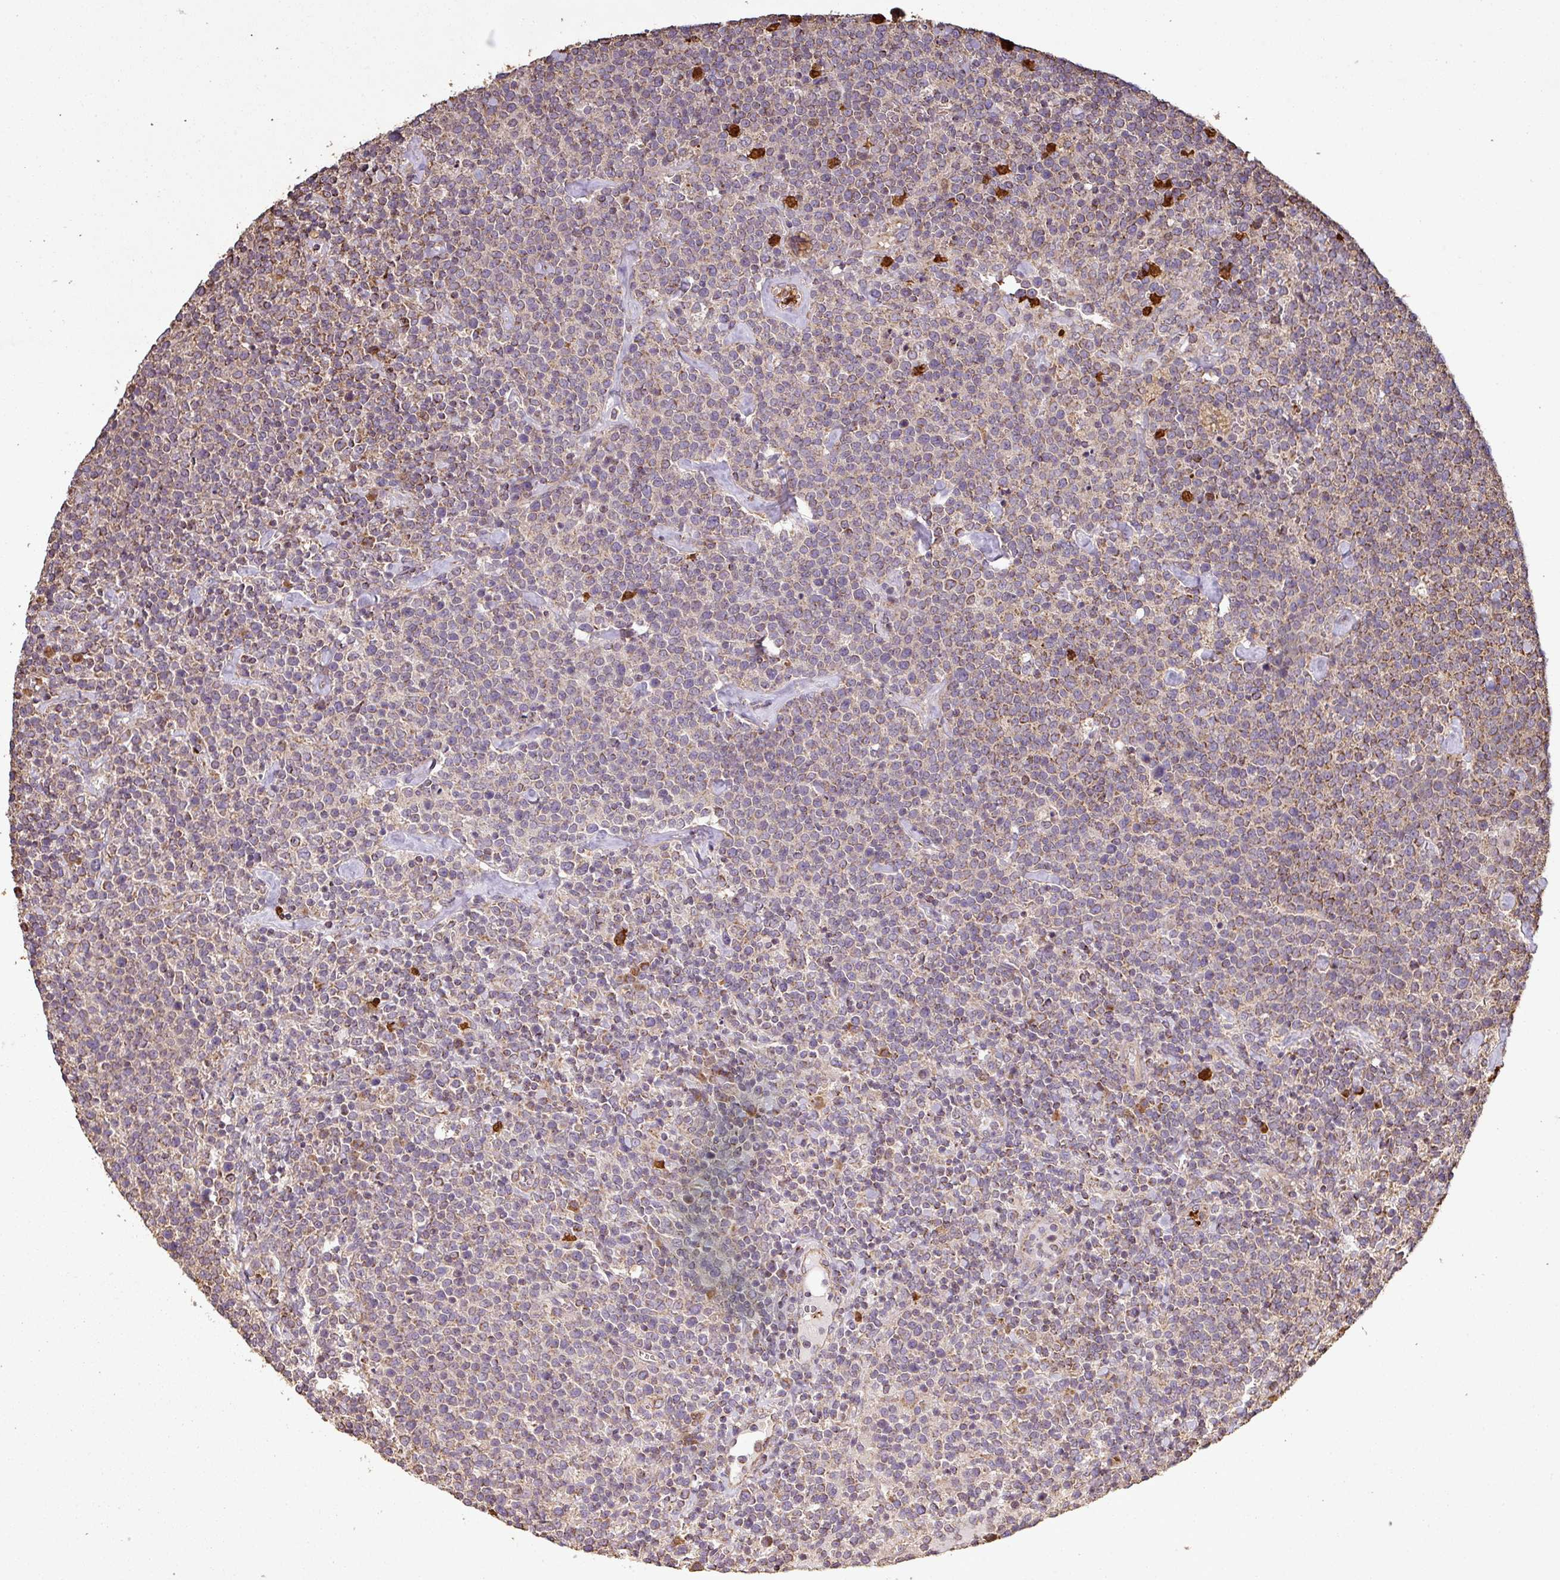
{"staining": {"intensity": "weak", "quantity": "<25%", "location": "cytoplasmic/membranous"}, "tissue": "lymphoma", "cell_type": "Tumor cells", "image_type": "cancer", "snomed": [{"axis": "morphology", "description": "Malignant lymphoma, non-Hodgkin's type, High grade"}, {"axis": "topography", "description": "Lymph node"}], "caption": "This is an IHC micrograph of human lymphoma. There is no staining in tumor cells.", "gene": "PLEKHM1", "patient": {"sex": "male", "age": 61}}